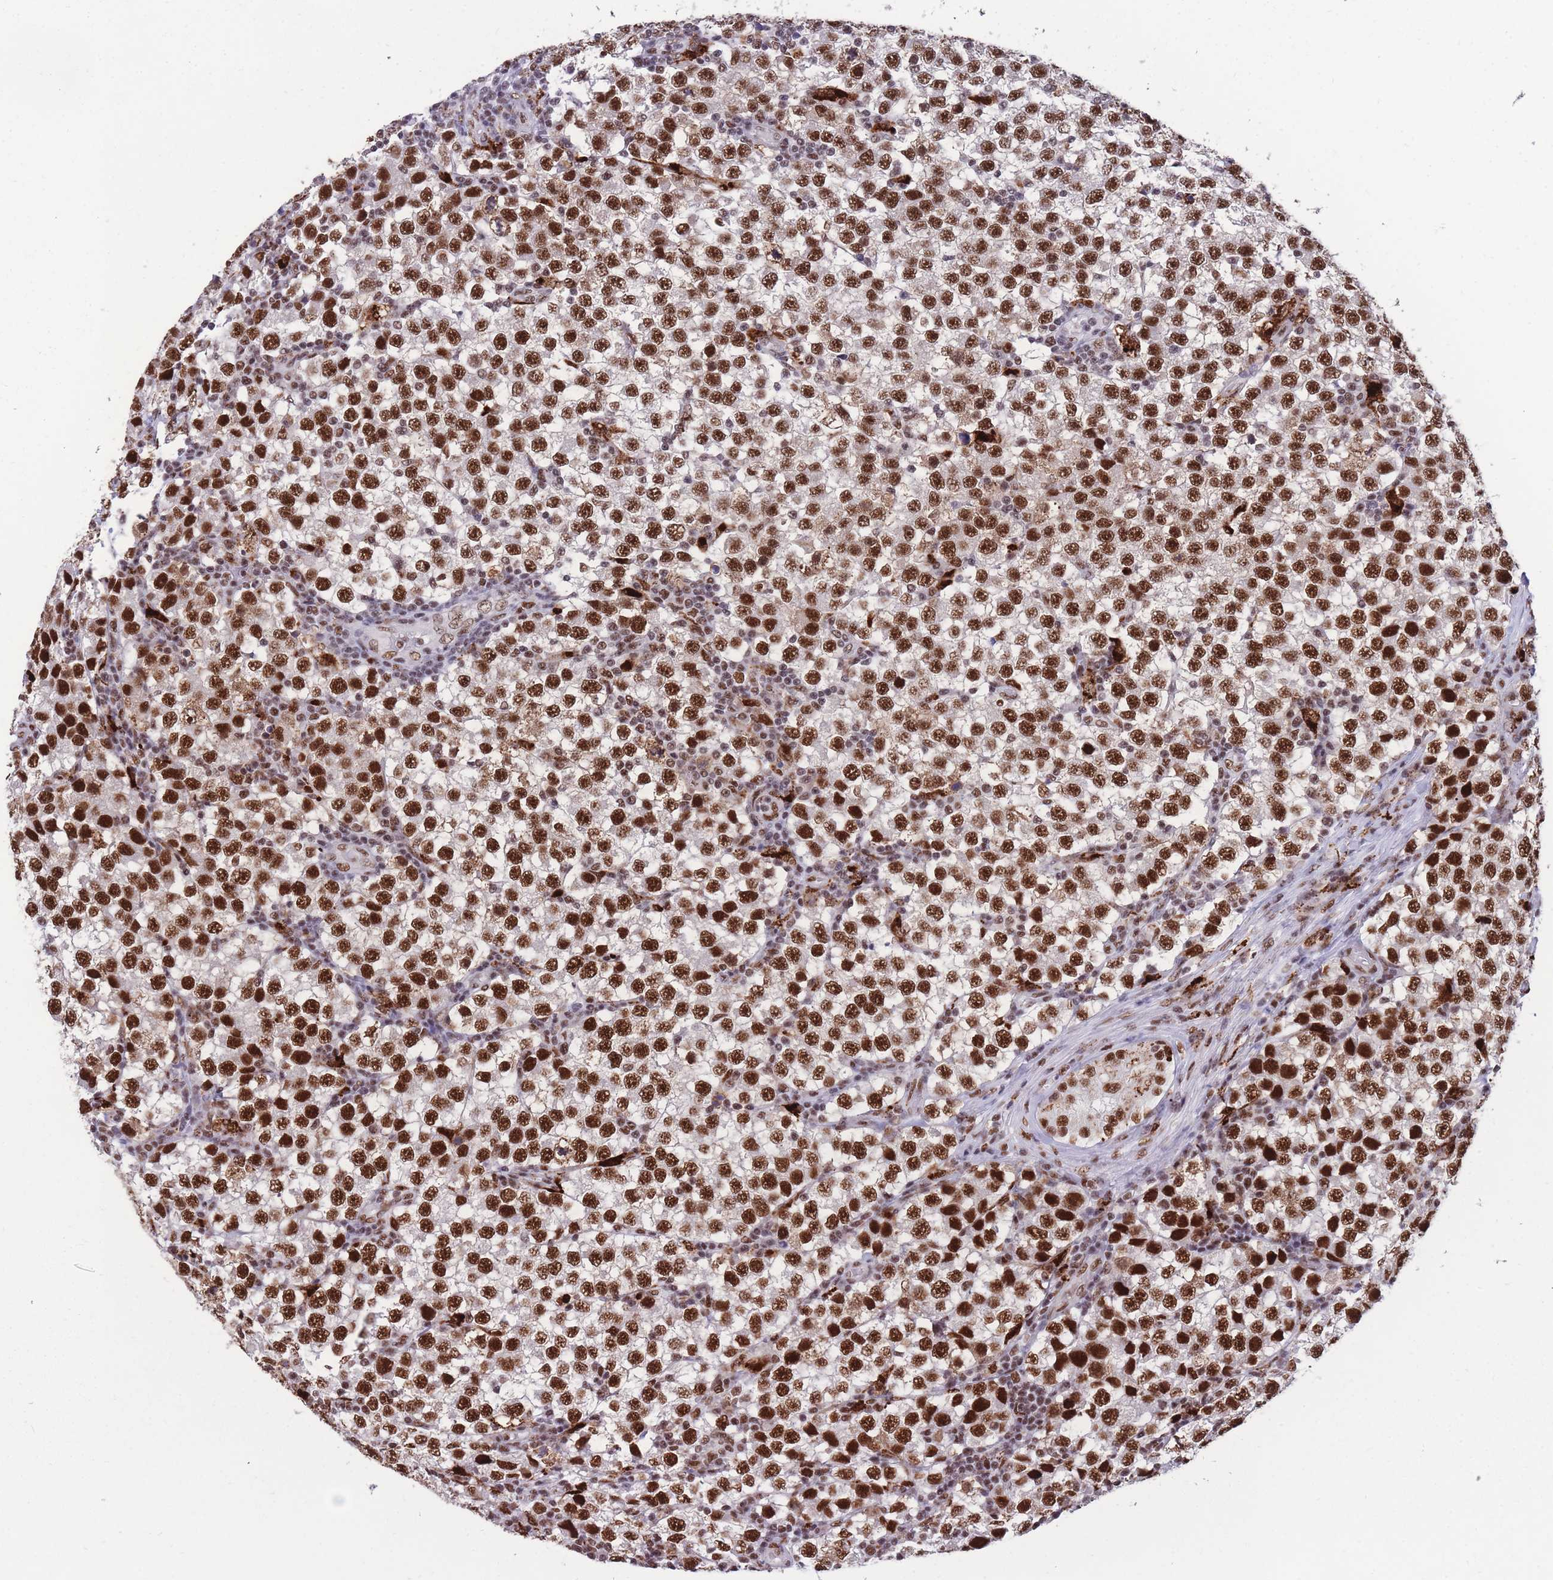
{"staining": {"intensity": "strong", "quantity": ">75%", "location": "nuclear"}, "tissue": "testis cancer", "cell_type": "Tumor cells", "image_type": "cancer", "snomed": [{"axis": "morphology", "description": "Seminoma, NOS"}, {"axis": "topography", "description": "Testis"}], "caption": "Immunohistochemical staining of seminoma (testis) shows high levels of strong nuclear positivity in about >75% of tumor cells.", "gene": "PRPF19", "patient": {"sex": "male", "age": 34}}